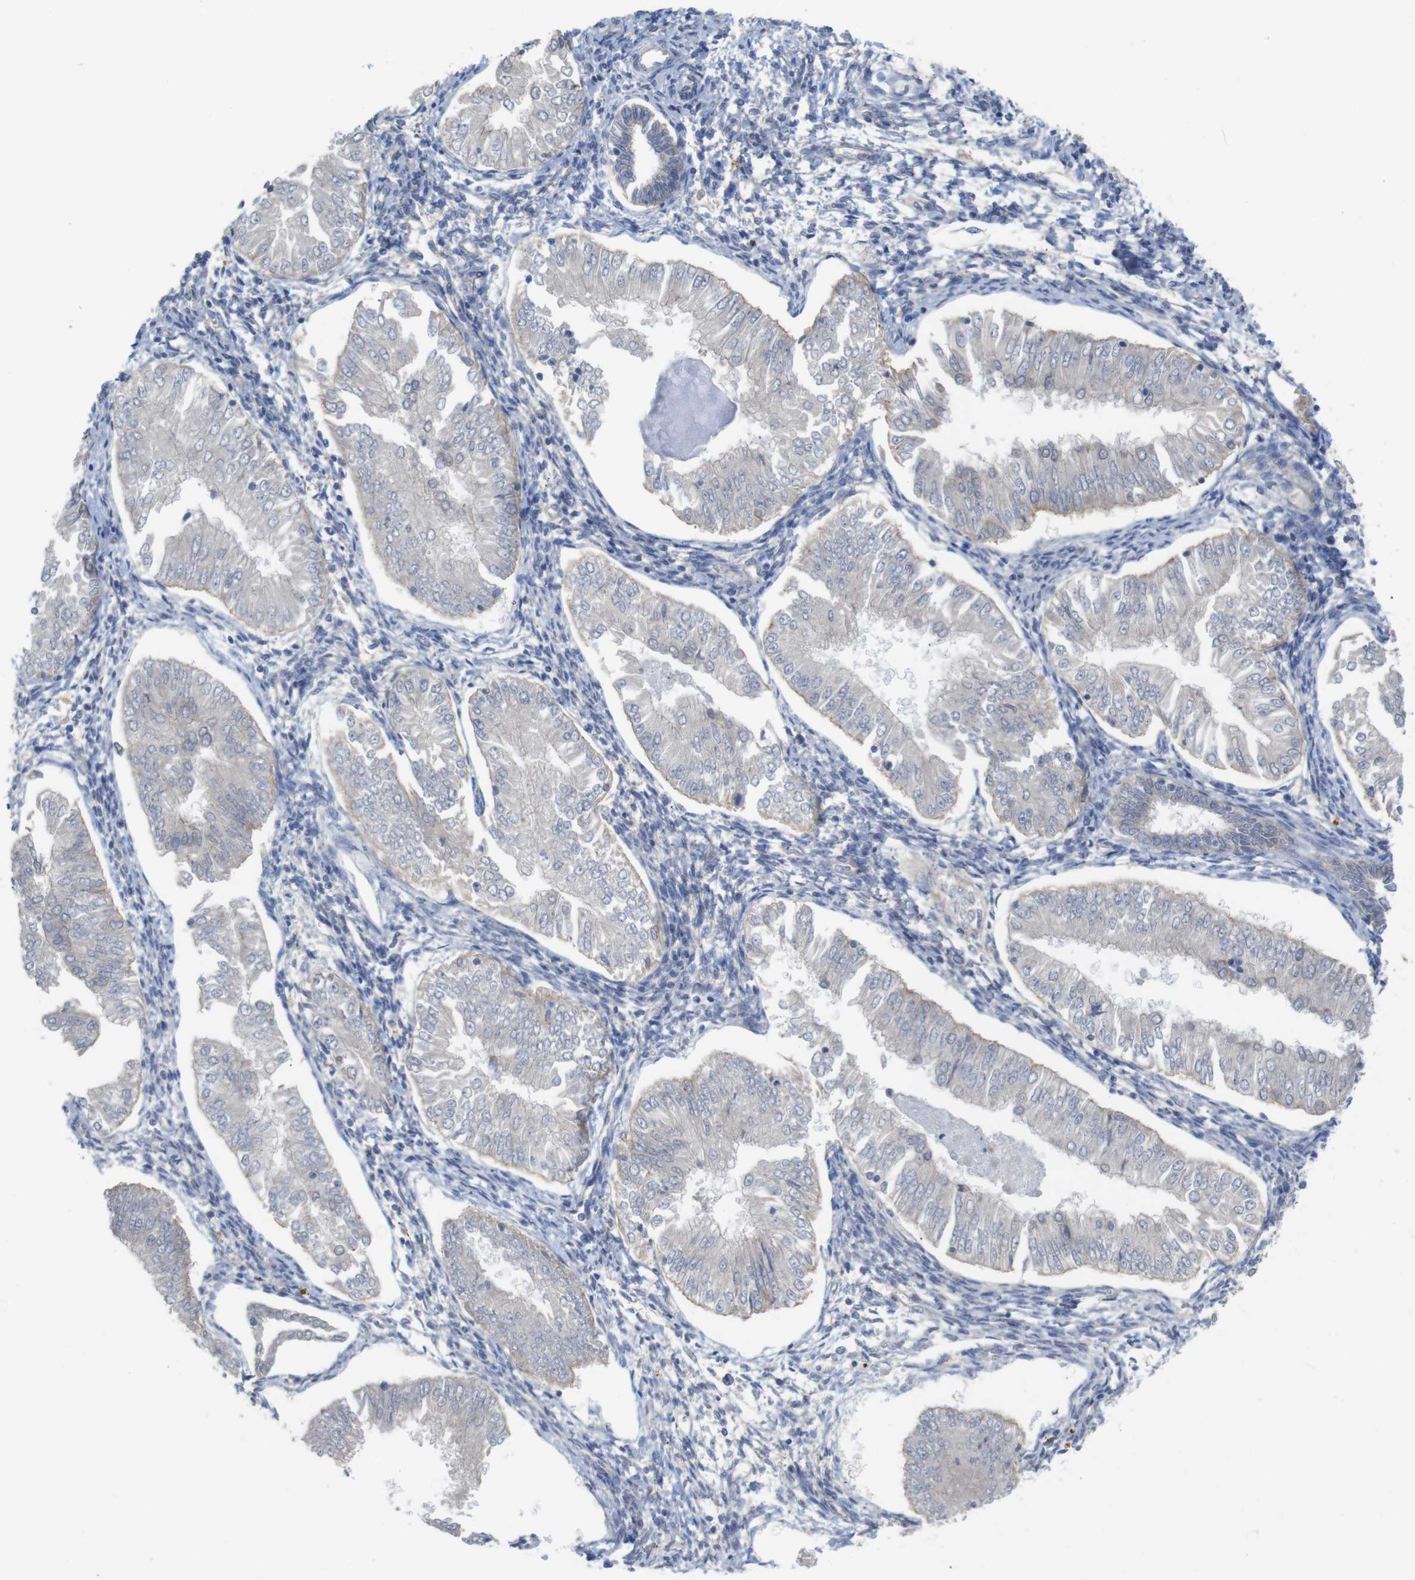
{"staining": {"intensity": "negative", "quantity": "none", "location": "none"}, "tissue": "endometrial cancer", "cell_type": "Tumor cells", "image_type": "cancer", "snomed": [{"axis": "morphology", "description": "Adenocarcinoma, NOS"}, {"axis": "topography", "description": "Endometrium"}], "caption": "High magnification brightfield microscopy of adenocarcinoma (endometrial) stained with DAB (3,3'-diaminobenzidine) (brown) and counterstained with hematoxylin (blue): tumor cells show no significant positivity.", "gene": "KIDINS220", "patient": {"sex": "female", "age": 53}}